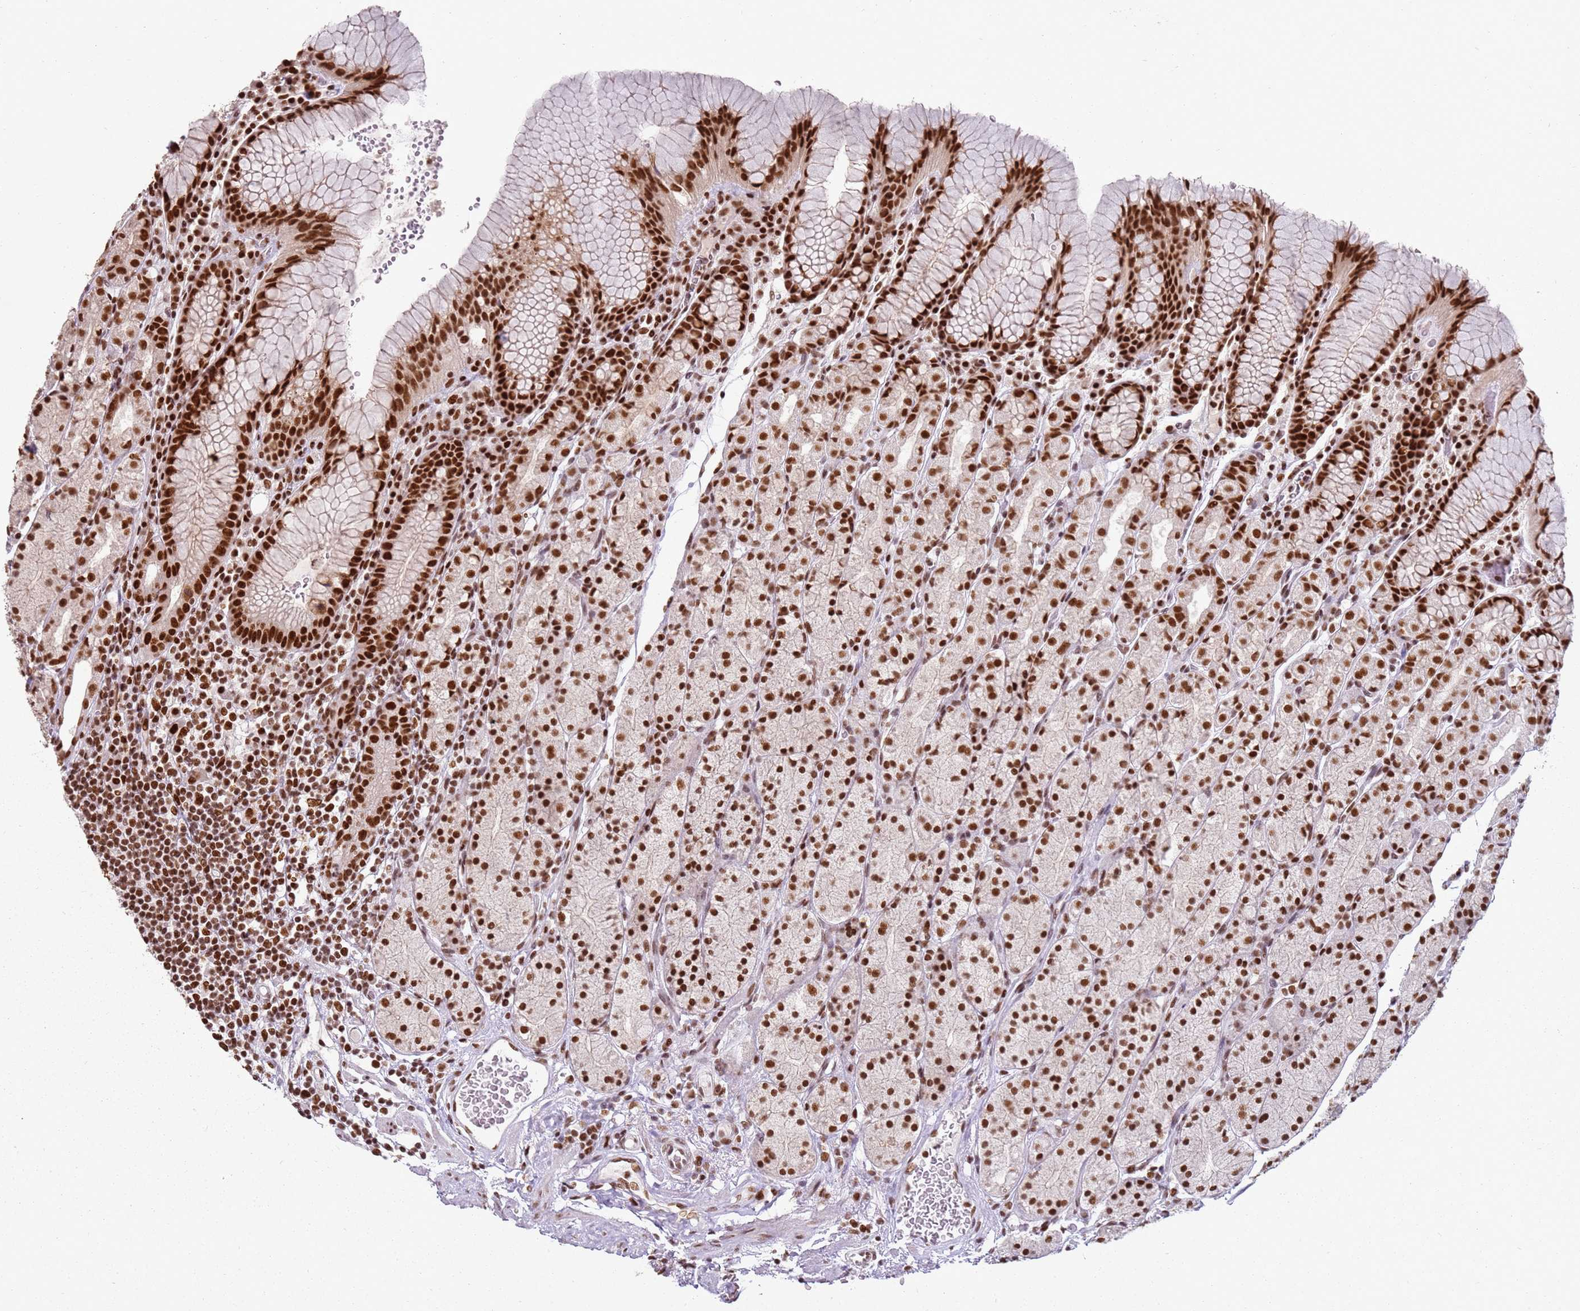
{"staining": {"intensity": "strong", "quantity": ">75%", "location": "nuclear"}, "tissue": "stomach", "cell_type": "Glandular cells", "image_type": "normal", "snomed": [{"axis": "morphology", "description": "Normal tissue, NOS"}, {"axis": "topography", "description": "Stomach, upper"}, {"axis": "topography", "description": "Stomach"}], "caption": "Immunohistochemical staining of unremarkable stomach exhibits strong nuclear protein positivity in about >75% of glandular cells.", "gene": "TENT4A", "patient": {"sex": "male", "age": 62}}